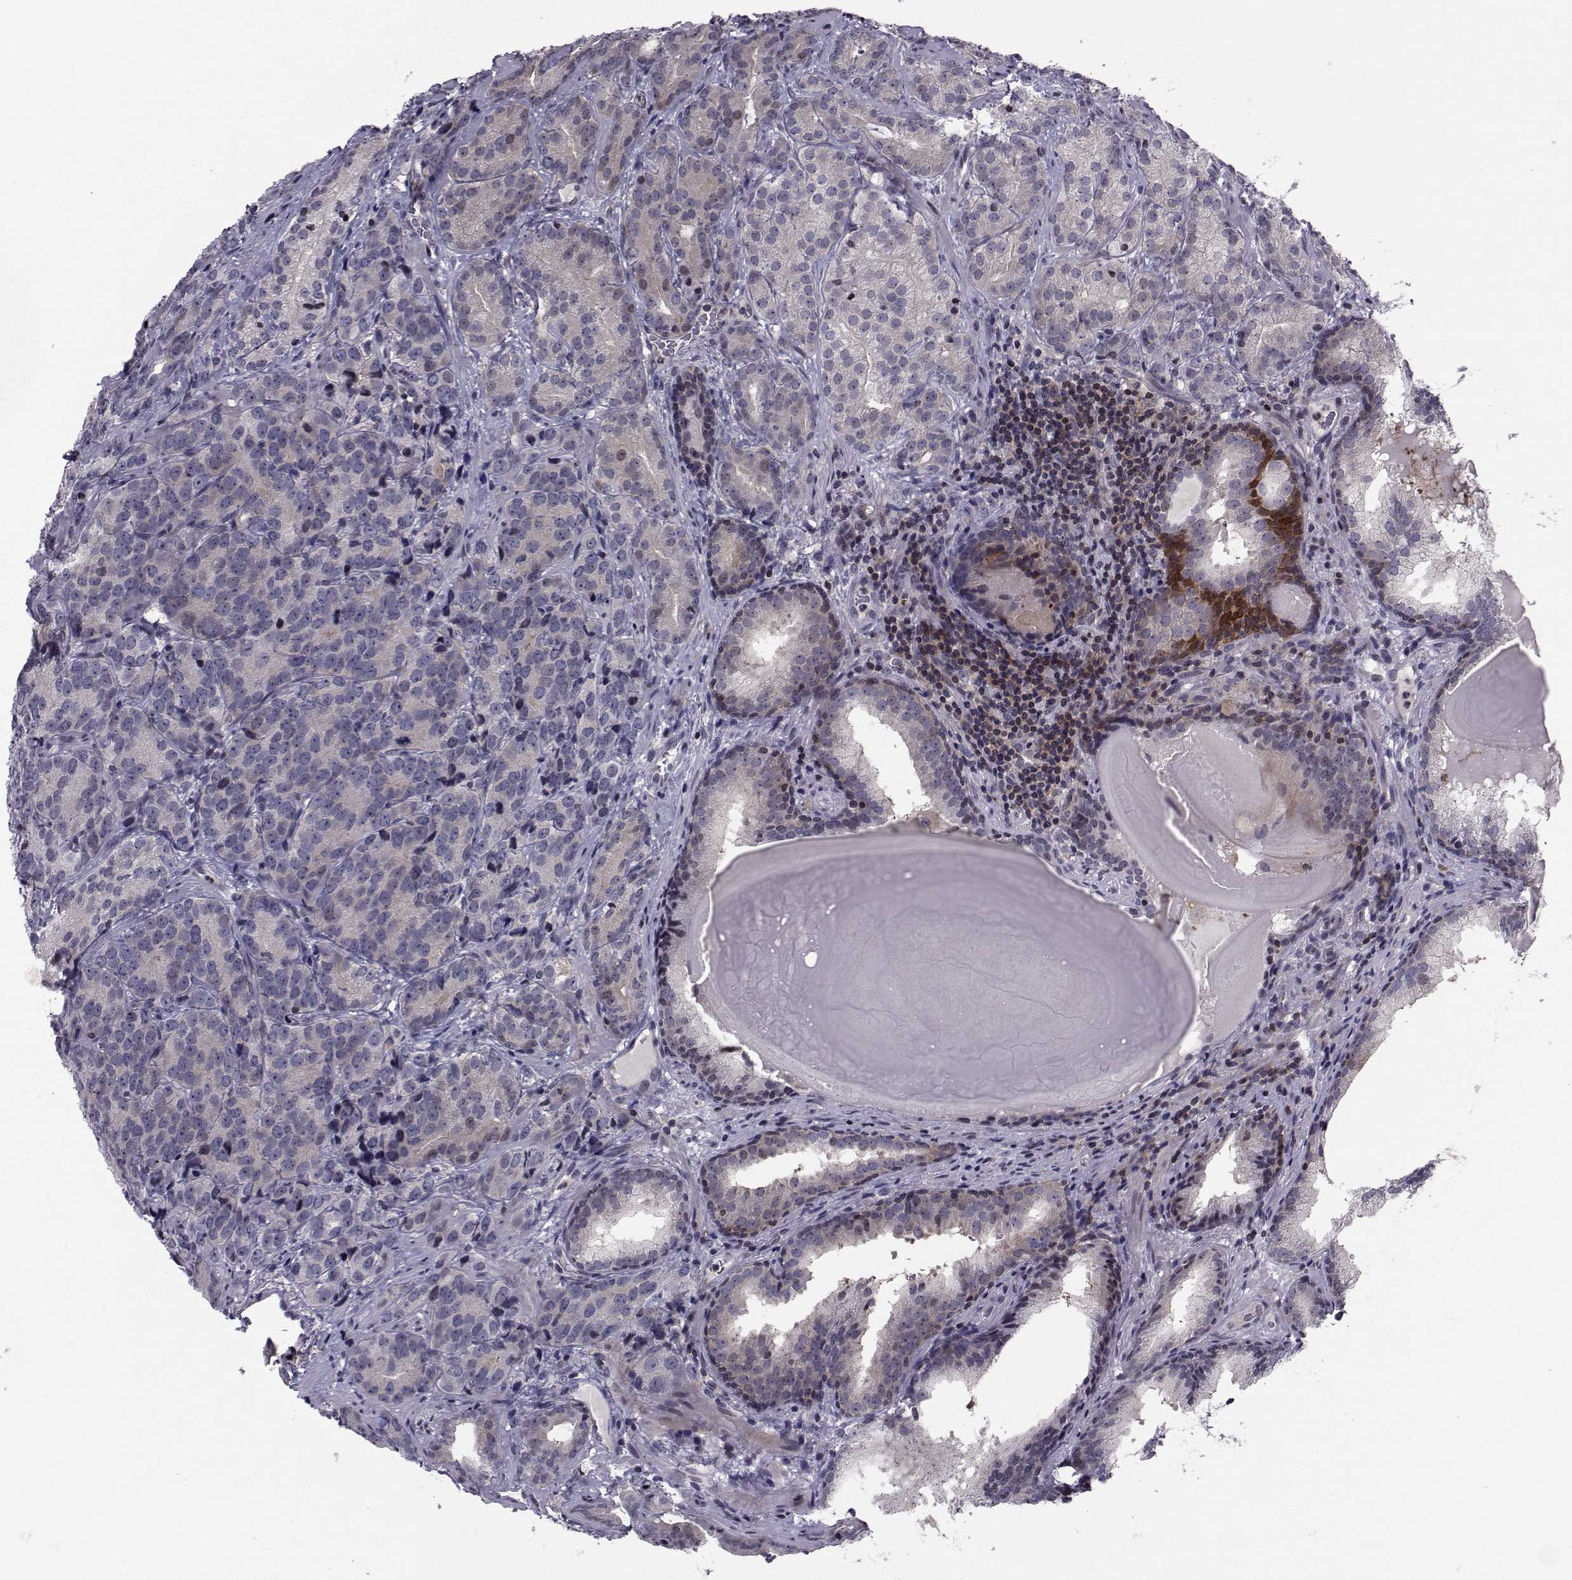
{"staining": {"intensity": "weak", "quantity": "<25%", "location": "cytoplasmic/membranous"}, "tissue": "prostate cancer", "cell_type": "Tumor cells", "image_type": "cancer", "snomed": [{"axis": "morphology", "description": "Adenocarcinoma, NOS"}, {"axis": "topography", "description": "Prostate"}], "caption": "An immunohistochemistry micrograph of prostate cancer (adenocarcinoma) is shown. There is no staining in tumor cells of prostate cancer (adenocarcinoma). (DAB (3,3'-diaminobenzidine) IHC visualized using brightfield microscopy, high magnification).", "gene": "PCP4L1", "patient": {"sex": "male", "age": 71}}